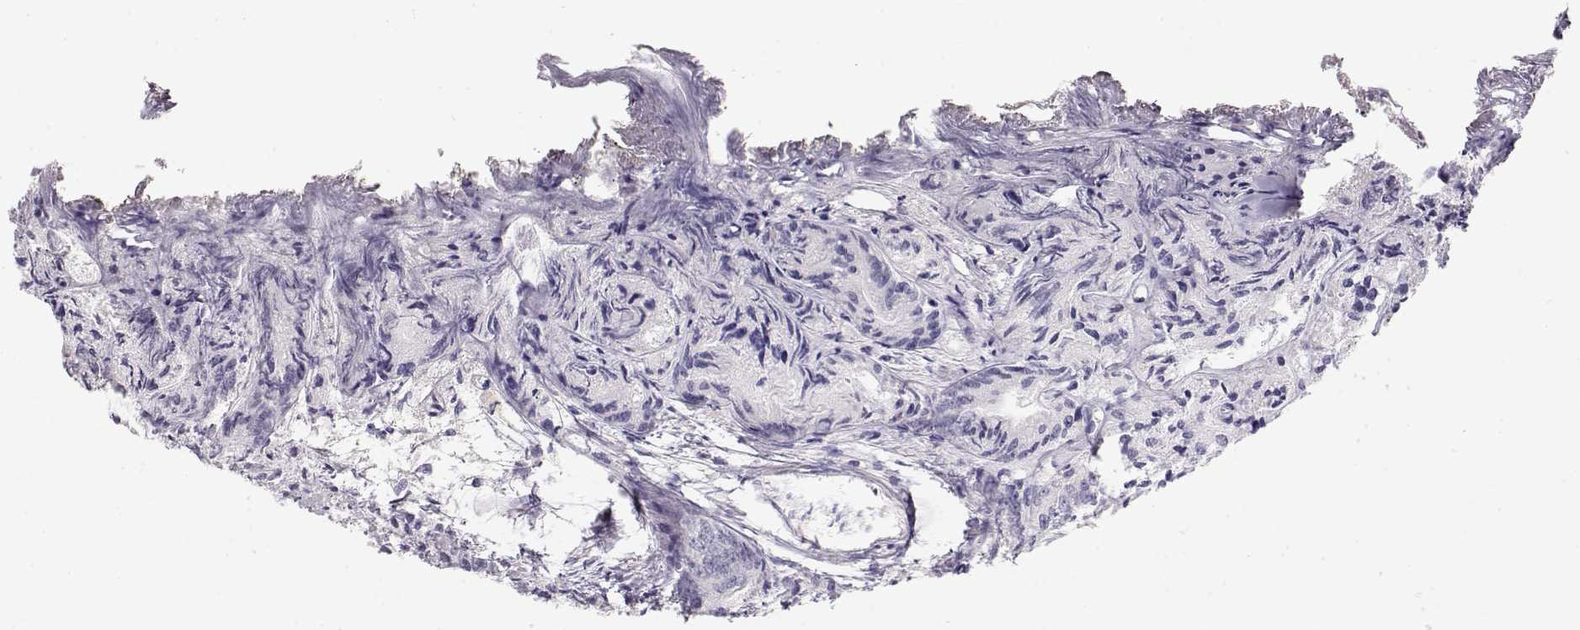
{"staining": {"intensity": "negative", "quantity": "none", "location": "none"}, "tissue": "prostate cancer", "cell_type": "Tumor cells", "image_type": "cancer", "snomed": [{"axis": "morphology", "description": "Adenocarcinoma, Medium grade"}, {"axis": "topography", "description": "Prostate"}], "caption": "DAB (3,3'-diaminobenzidine) immunohistochemical staining of human adenocarcinoma (medium-grade) (prostate) reveals no significant positivity in tumor cells.", "gene": "IMPG1", "patient": {"sex": "male", "age": 74}}